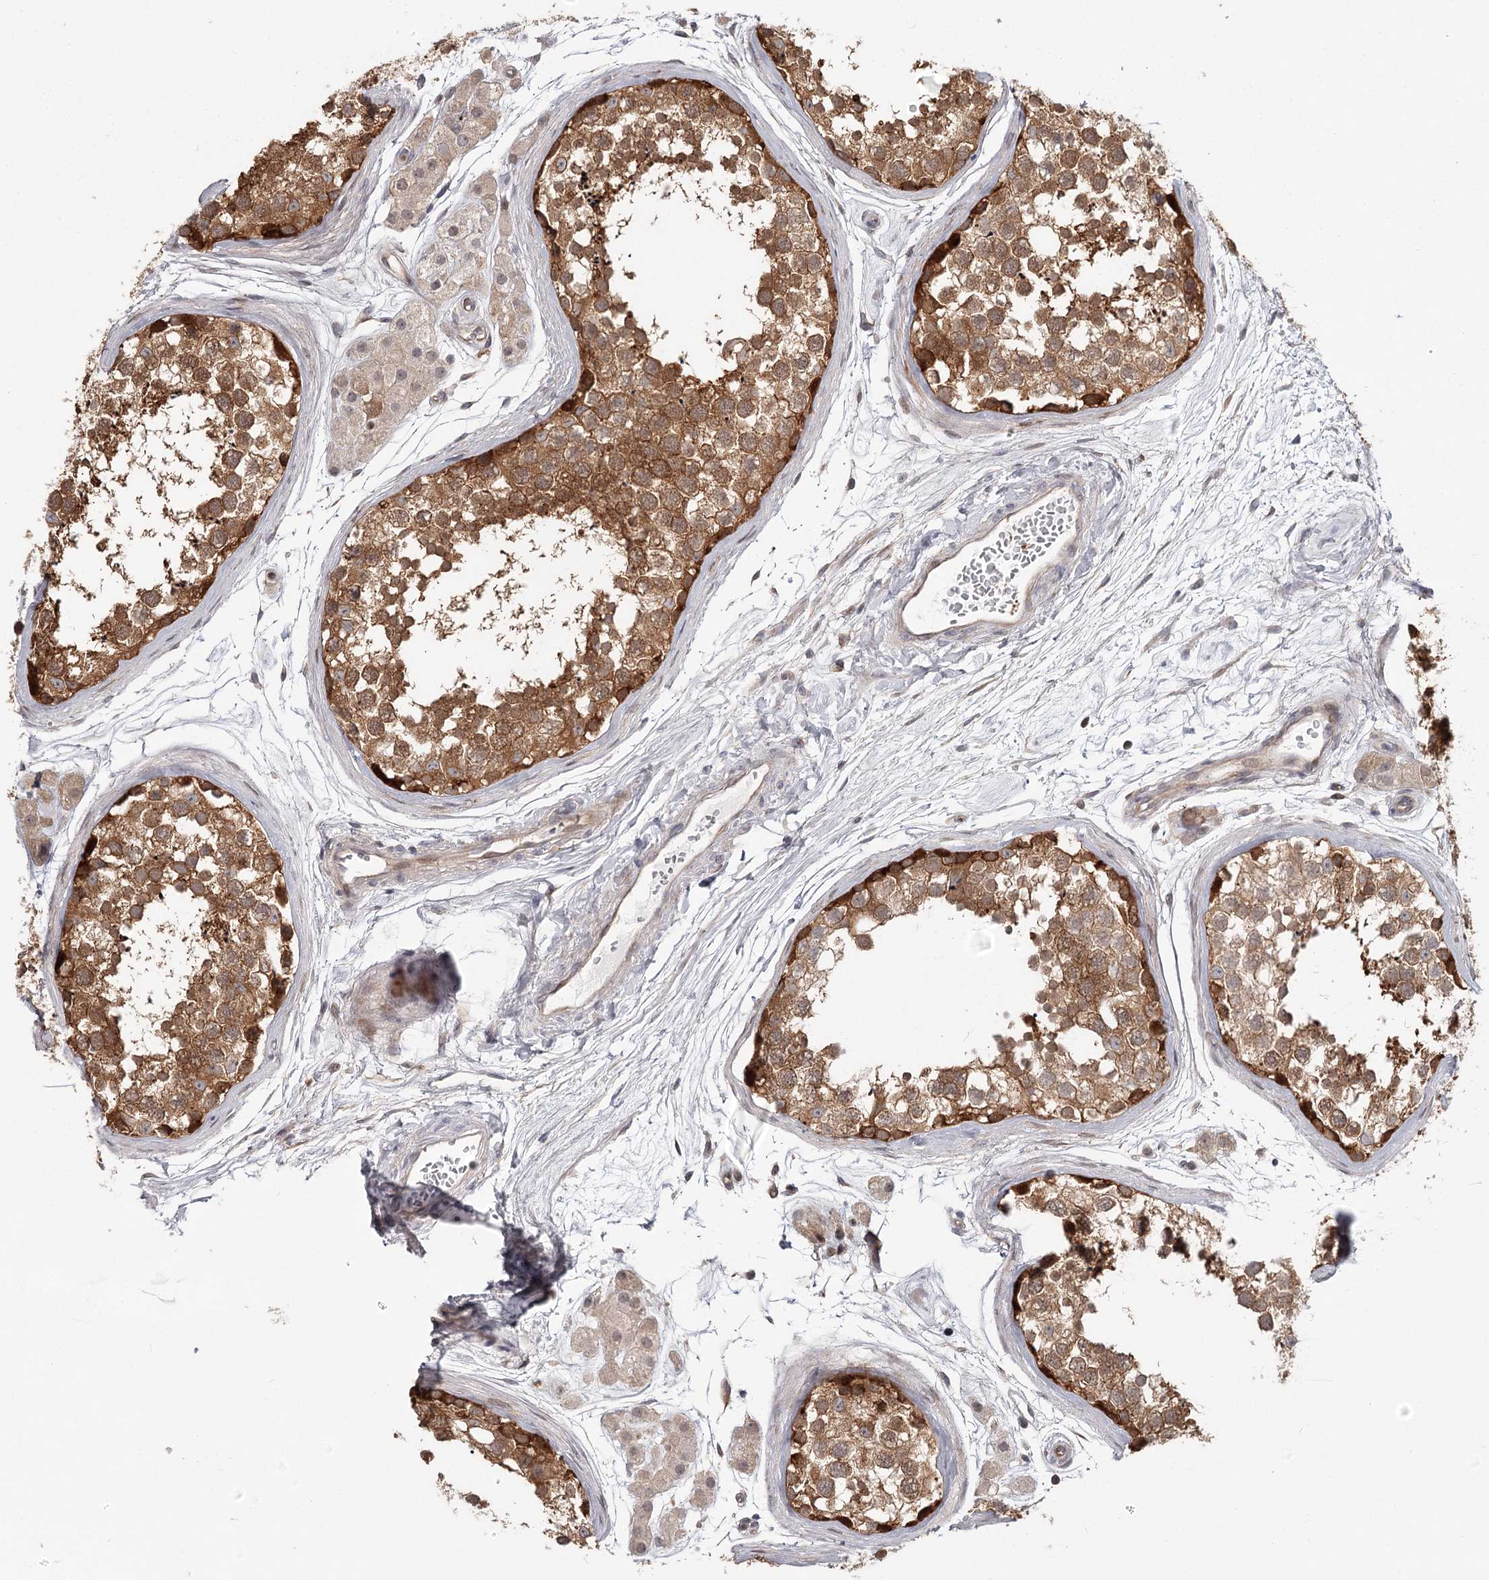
{"staining": {"intensity": "strong", "quantity": "25%-75%", "location": "cytoplasmic/membranous"}, "tissue": "testis", "cell_type": "Cells in seminiferous ducts", "image_type": "normal", "snomed": [{"axis": "morphology", "description": "Normal tissue, NOS"}, {"axis": "topography", "description": "Testis"}], "caption": "Protein expression analysis of normal testis demonstrates strong cytoplasmic/membranous positivity in about 25%-75% of cells in seminiferous ducts. Immunohistochemistry (ihc) stains the protein in brown and the nuclei are stained blue.", "gene": "CCNG2", "patient": {"sex": "male", "age": 56}}